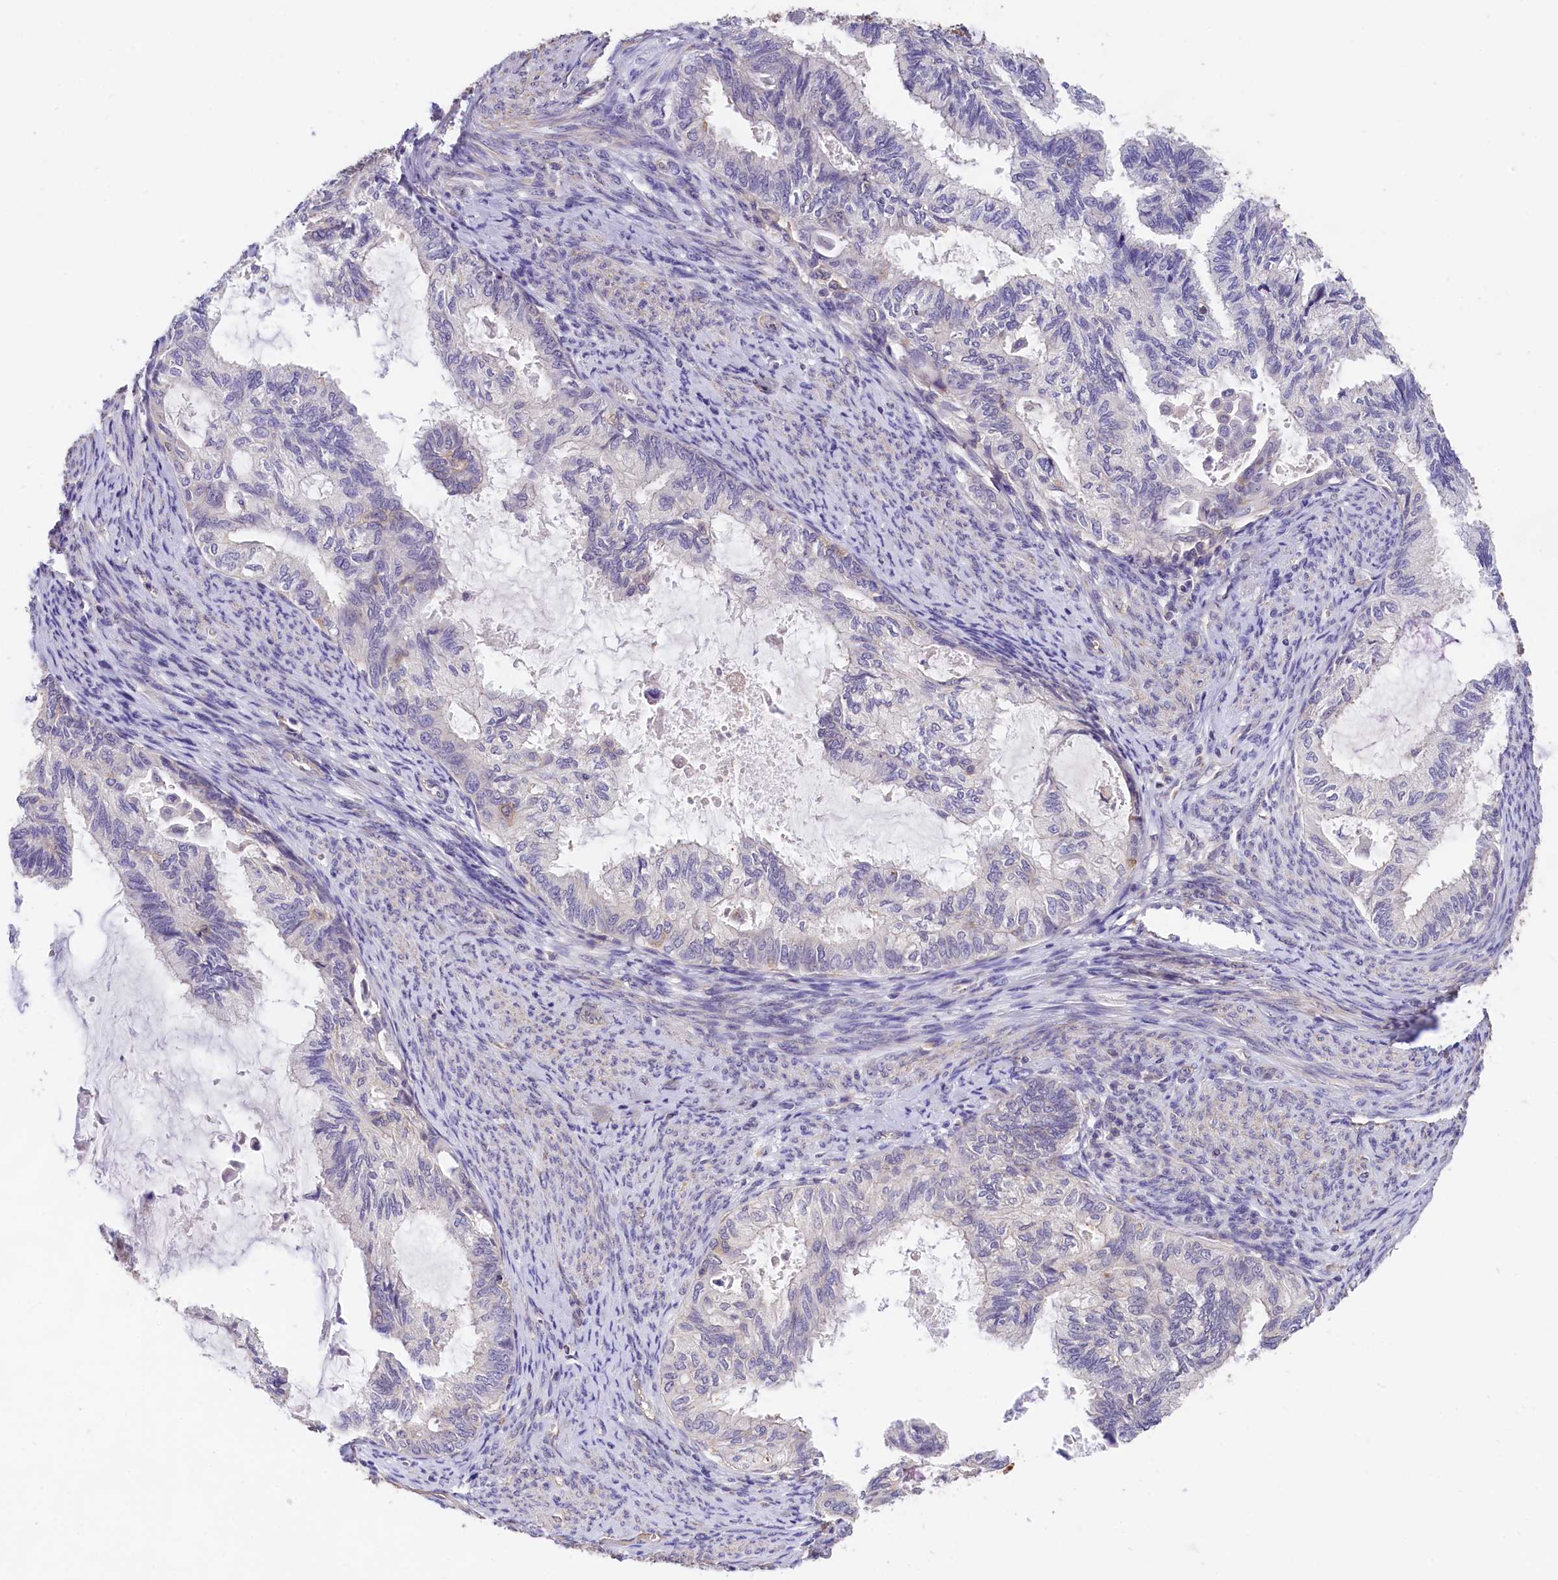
{"staining": {"intensity": "negative", "quantity": "none", "location": "none"}, "tissue": "cervical cancer", "cell_type": "Tumor cells", "image_type": "cancer", "snomed": [{"axis": "morphology", "description": "Normal tissue, NOS"}, {"axis": "morphology", "description": "Adenocarcinoma, NOS"}, {"axis": "topography", "description": "Cervix"}, {"axis": "topography", "description": "Endometrium"}], "caption": "This is an IHC image of cervical cancer. There is no staining in tumor cells.", "gene": "OAS3", "patient": {"sex": "female", "age": 86}}